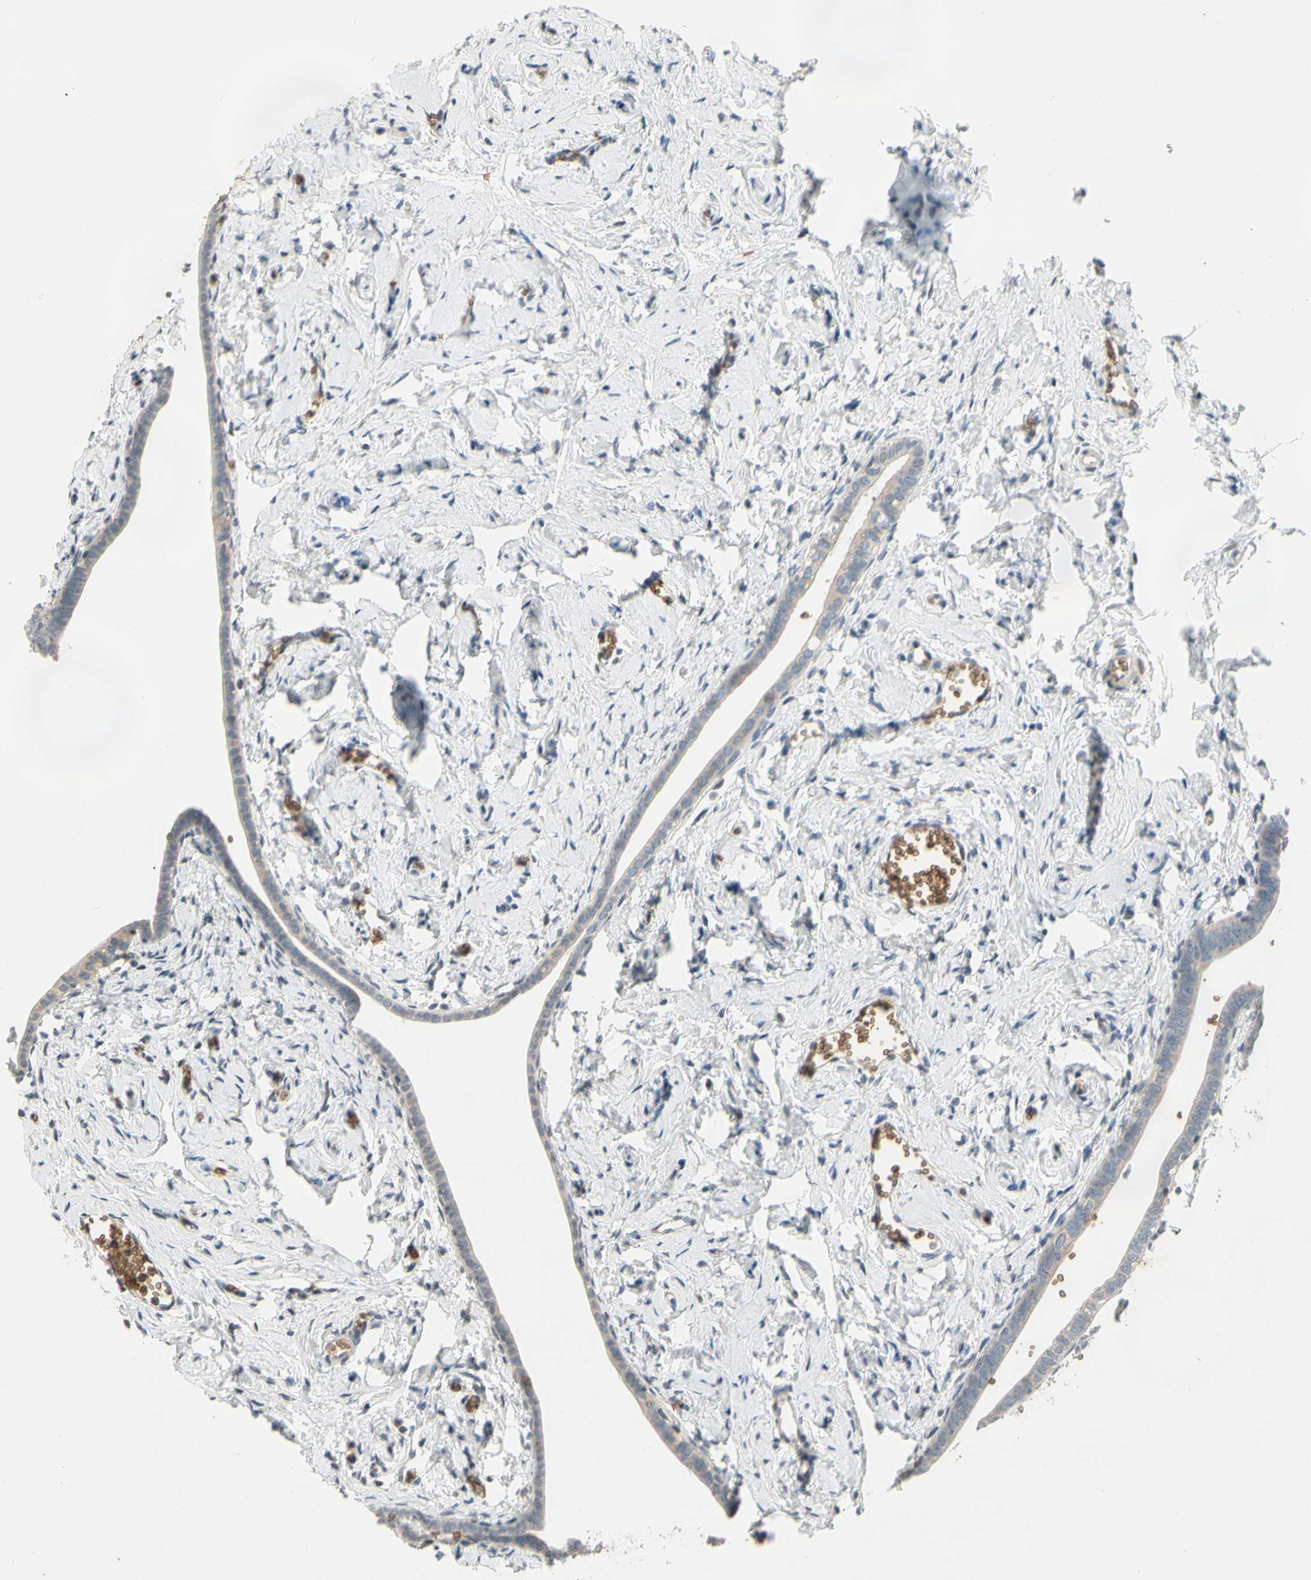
{"staining": {"intensity": "negative", "quantity": "none", "location": "none"}, "tissue": "fallopian tube", "cell_type": "Glandular cells", "image_type": "normal", "snomed": [{"axis": "morphology", "description": "Normal tissue, NOS"}, {"axis": "topography", "description": "Fallopian tube"}], "caption": "DAB (3,3'-diaminobenzidine) immunohistochemical staining of benign fallopian tube exhibits no significant staining in glandular cells.", "gene": "GYPC", "patient": {"sex": "female", "age": 71}}